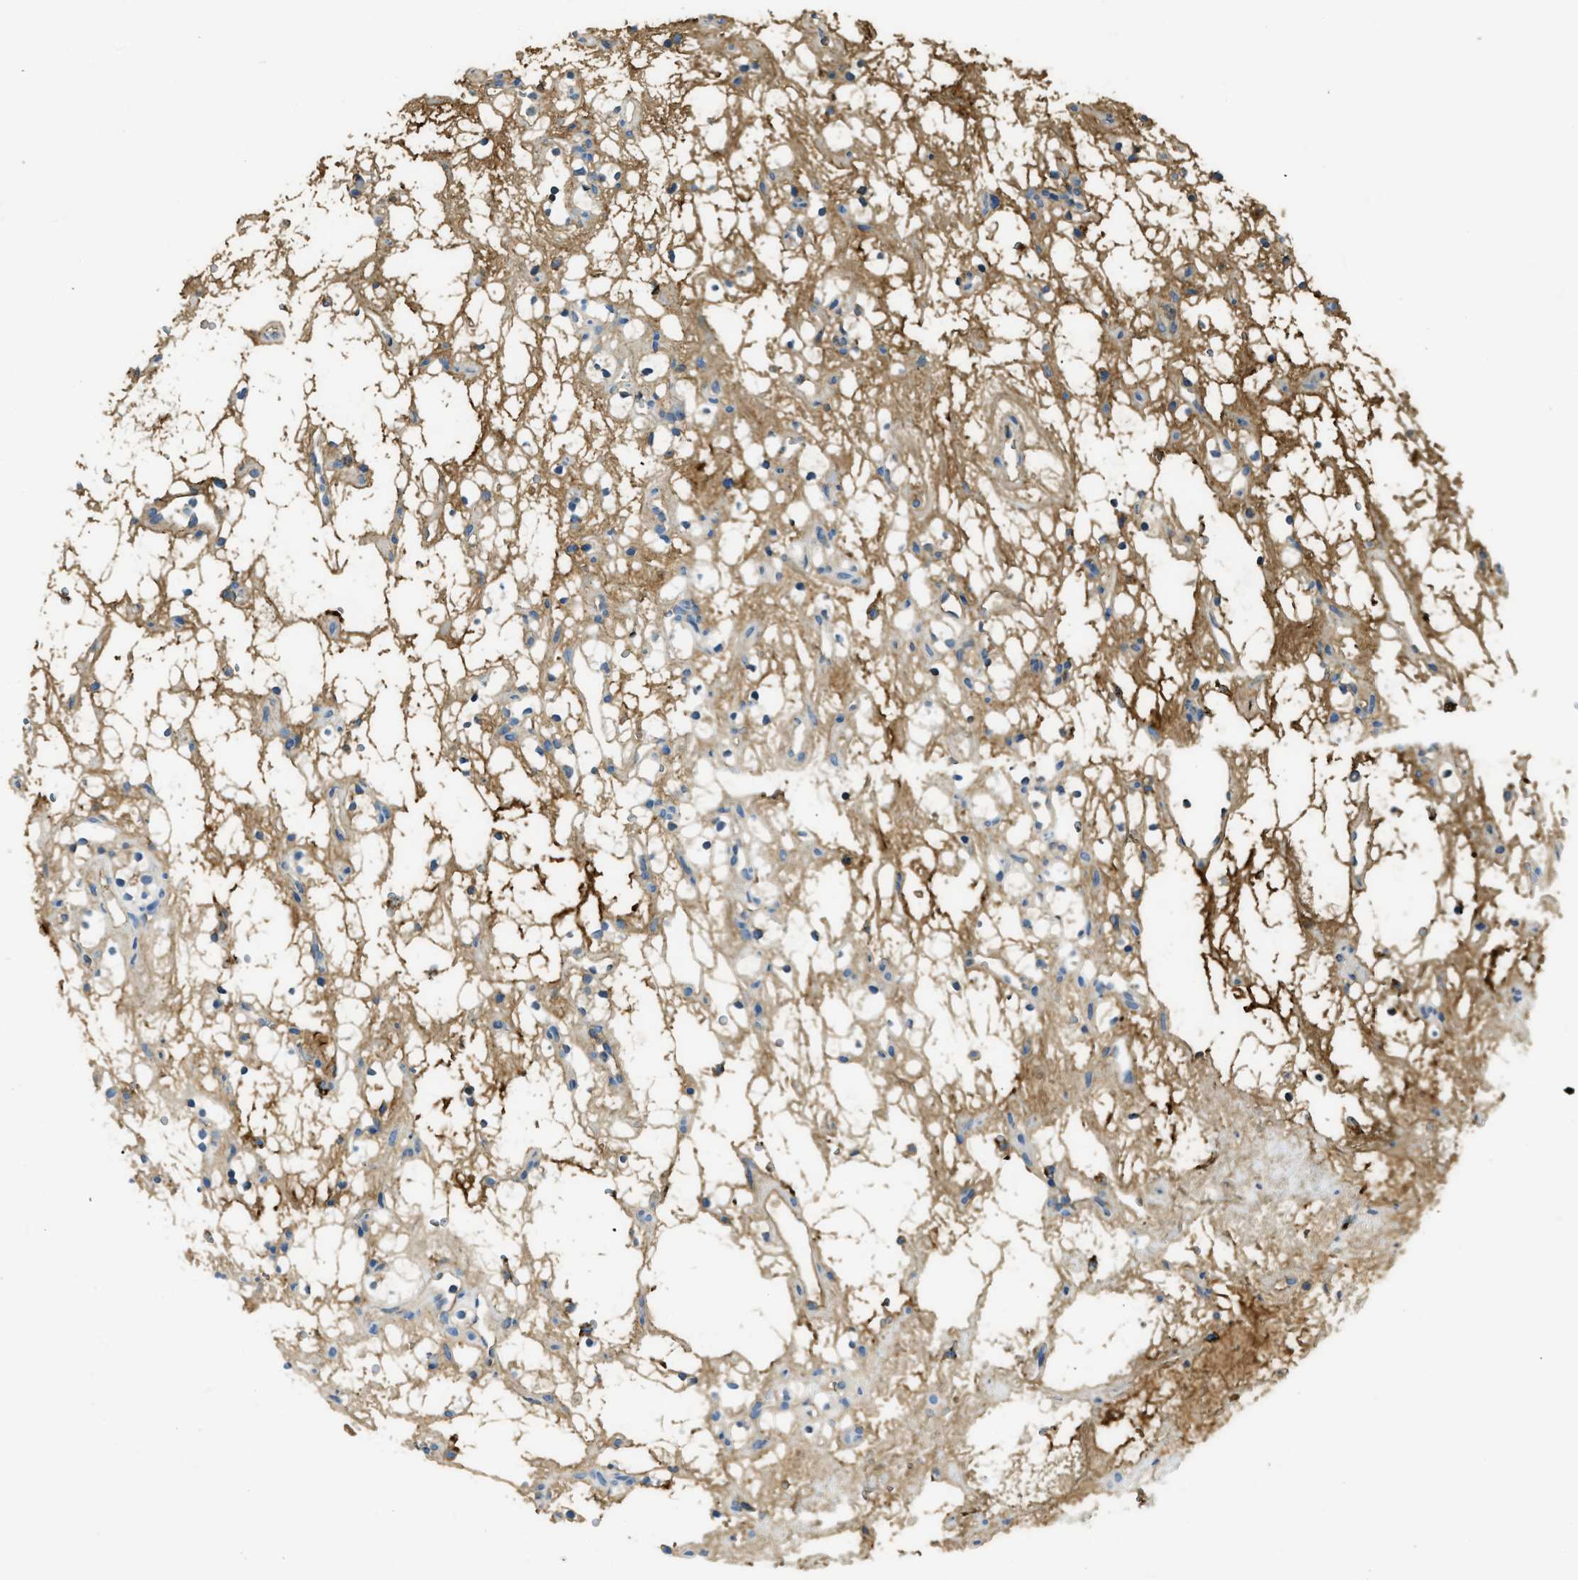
{"staining": {"intensity": "moderate", "quantity": ">75%", "location": "cytoplasmic/membranous"}, "tissue": "renal cancer", "cell_type": "Tumor cells", "image_type": "cancer", "snomed": [{"axis": "morphology", "description": "Adenocarcinoma, NOS"}, {"axis": "topography", "description": "Kidney"}], "caption": "Immunohistochemical staining of renal cancer shows moderate cytoplasmic/membranous protein staining in approximately >75% of tumor cells.", "gene": "PRTN3", "patient": {"sex": "female", "age": 60}}